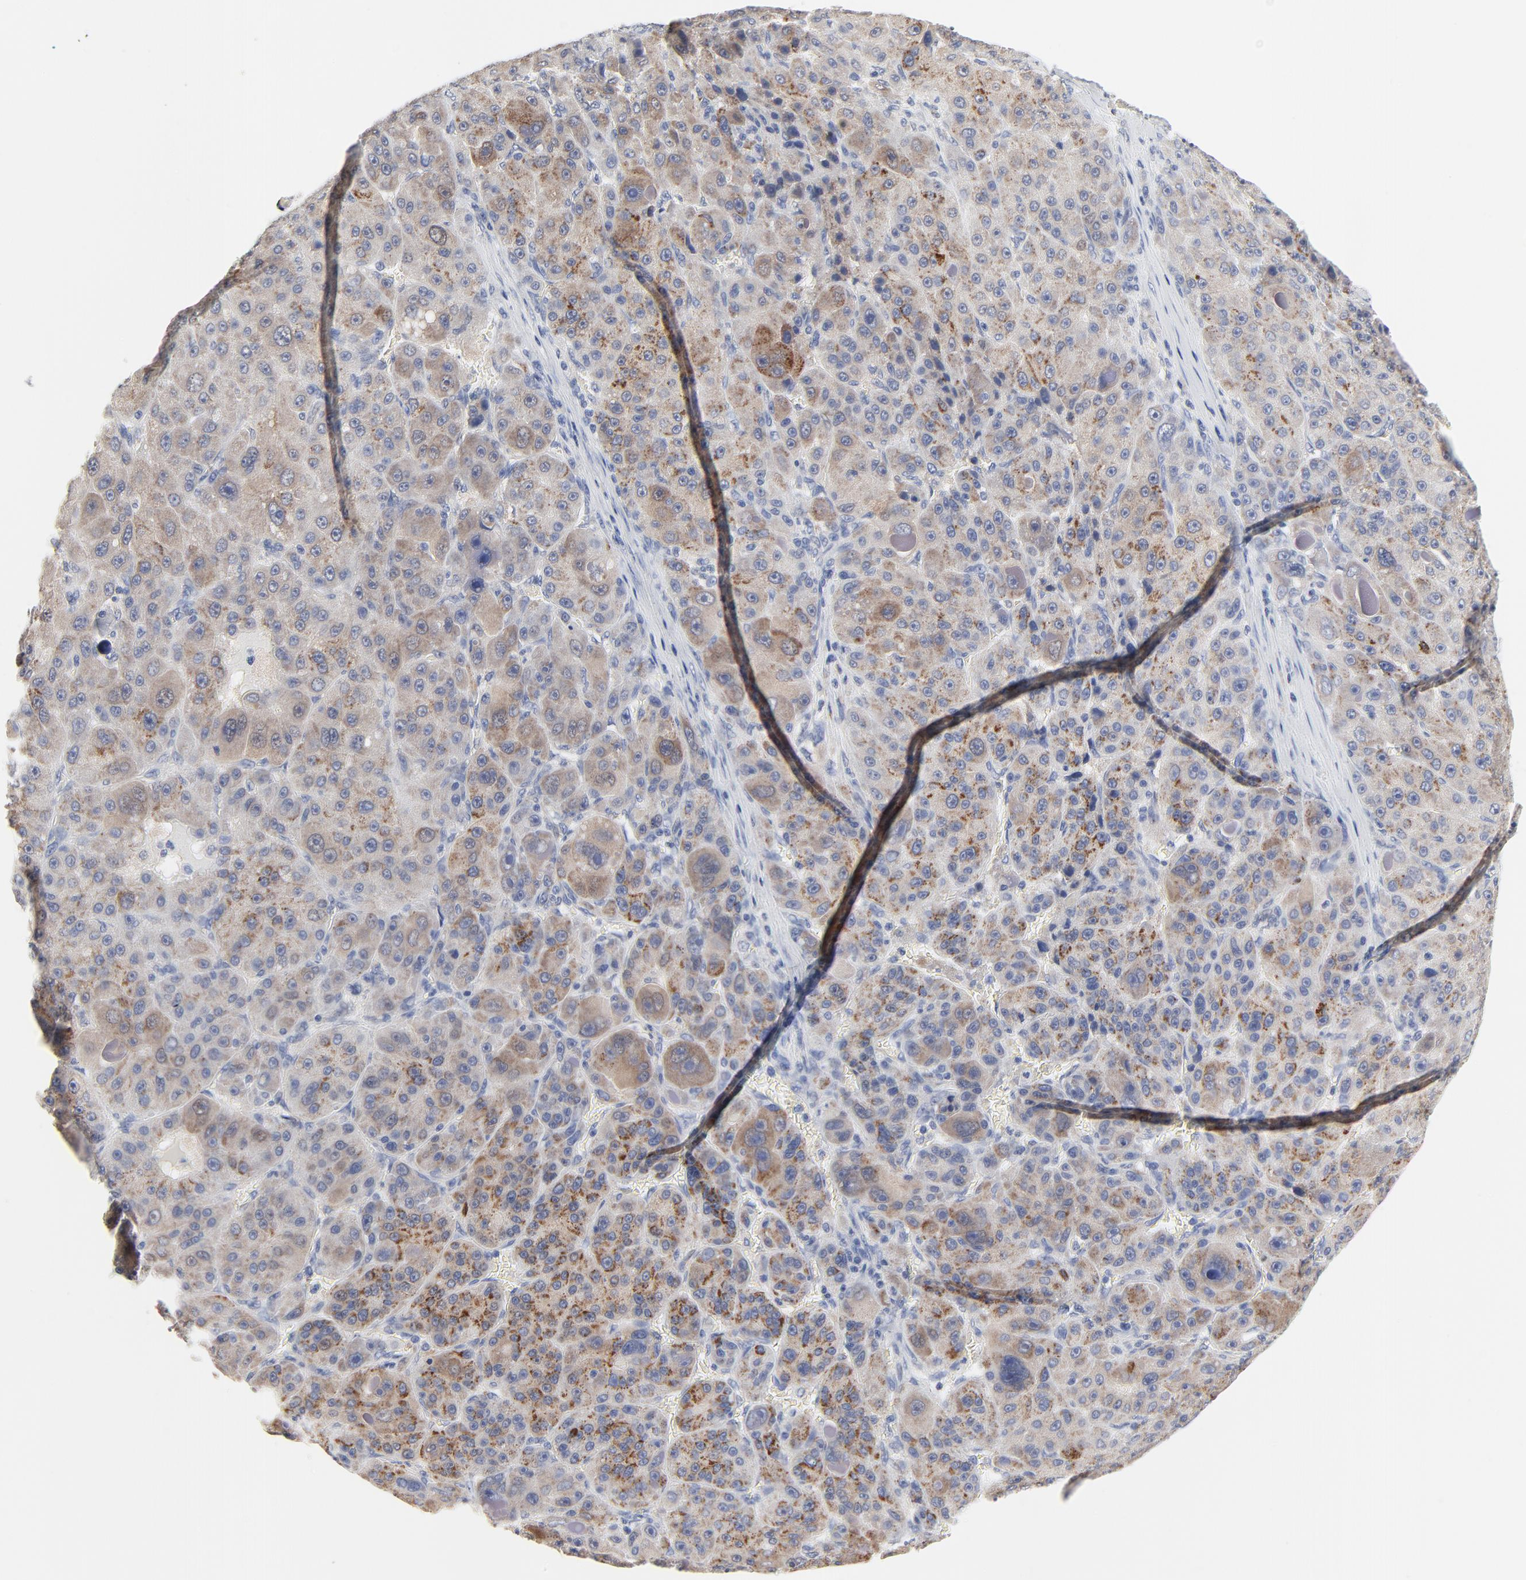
{"staining": {"intensity": "moderate", "quantity": ">75%", "location": "cytoplasmic/membranous"}, "tissue": "liver cancer", "cell_type": "Tumor cells", "image_type": "cancer", "snomed": [{"axis": "morphology", "description": "Carcinoma, Hepatocellular, NOS"}, {"axis": "topography", "description": "Liver"}], "caption": "Immunohistochemistry (IHC) histopathology image of hepatocellular carcinoma (liver) stained for a protein (brown), which demonstrates medium levels of moderate cytoplasmic/membranous staining in approximately >75% of tumor cells.", "gene": "FBXL5", "patient": {"sex": "male", "age": 76}}